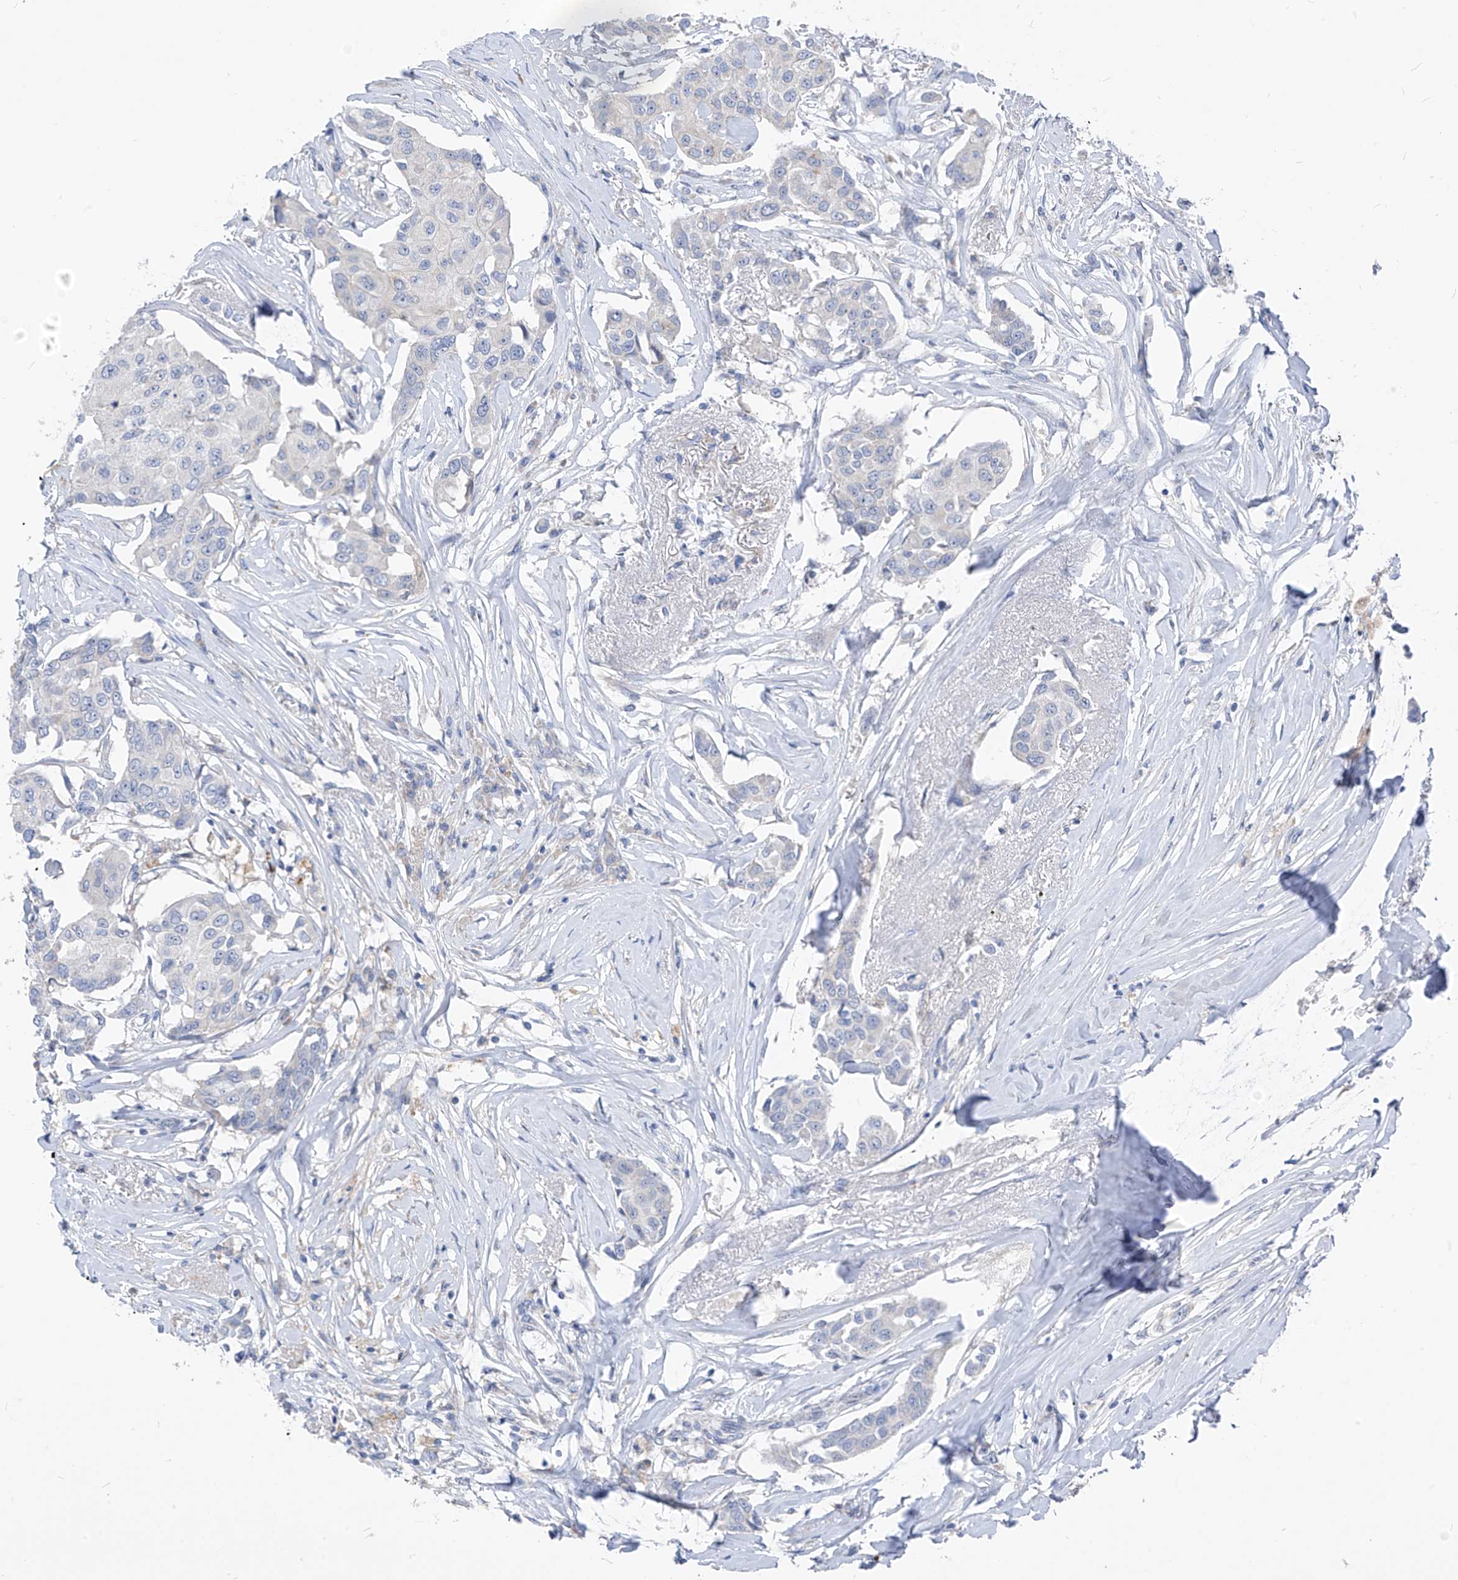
{"staining": {"intensity": "negative", "quantity": "none", "location": "none"}, "tissue": "breast cancer", "cell_type": "Tumor cells", "image_type": "cancer", "snomed": [{"axis": "morphology", "description": "Duct carcinoma"}, {"axis": "topography", "description": "Breast"}], "caption": "Protein analysis of breast invasive ductal carcinoma displays no significant expression in tumor cells. Nuclei are stained in blue.", "gene": "LDAH", "patient": {"sex": "female", "age": 80}}